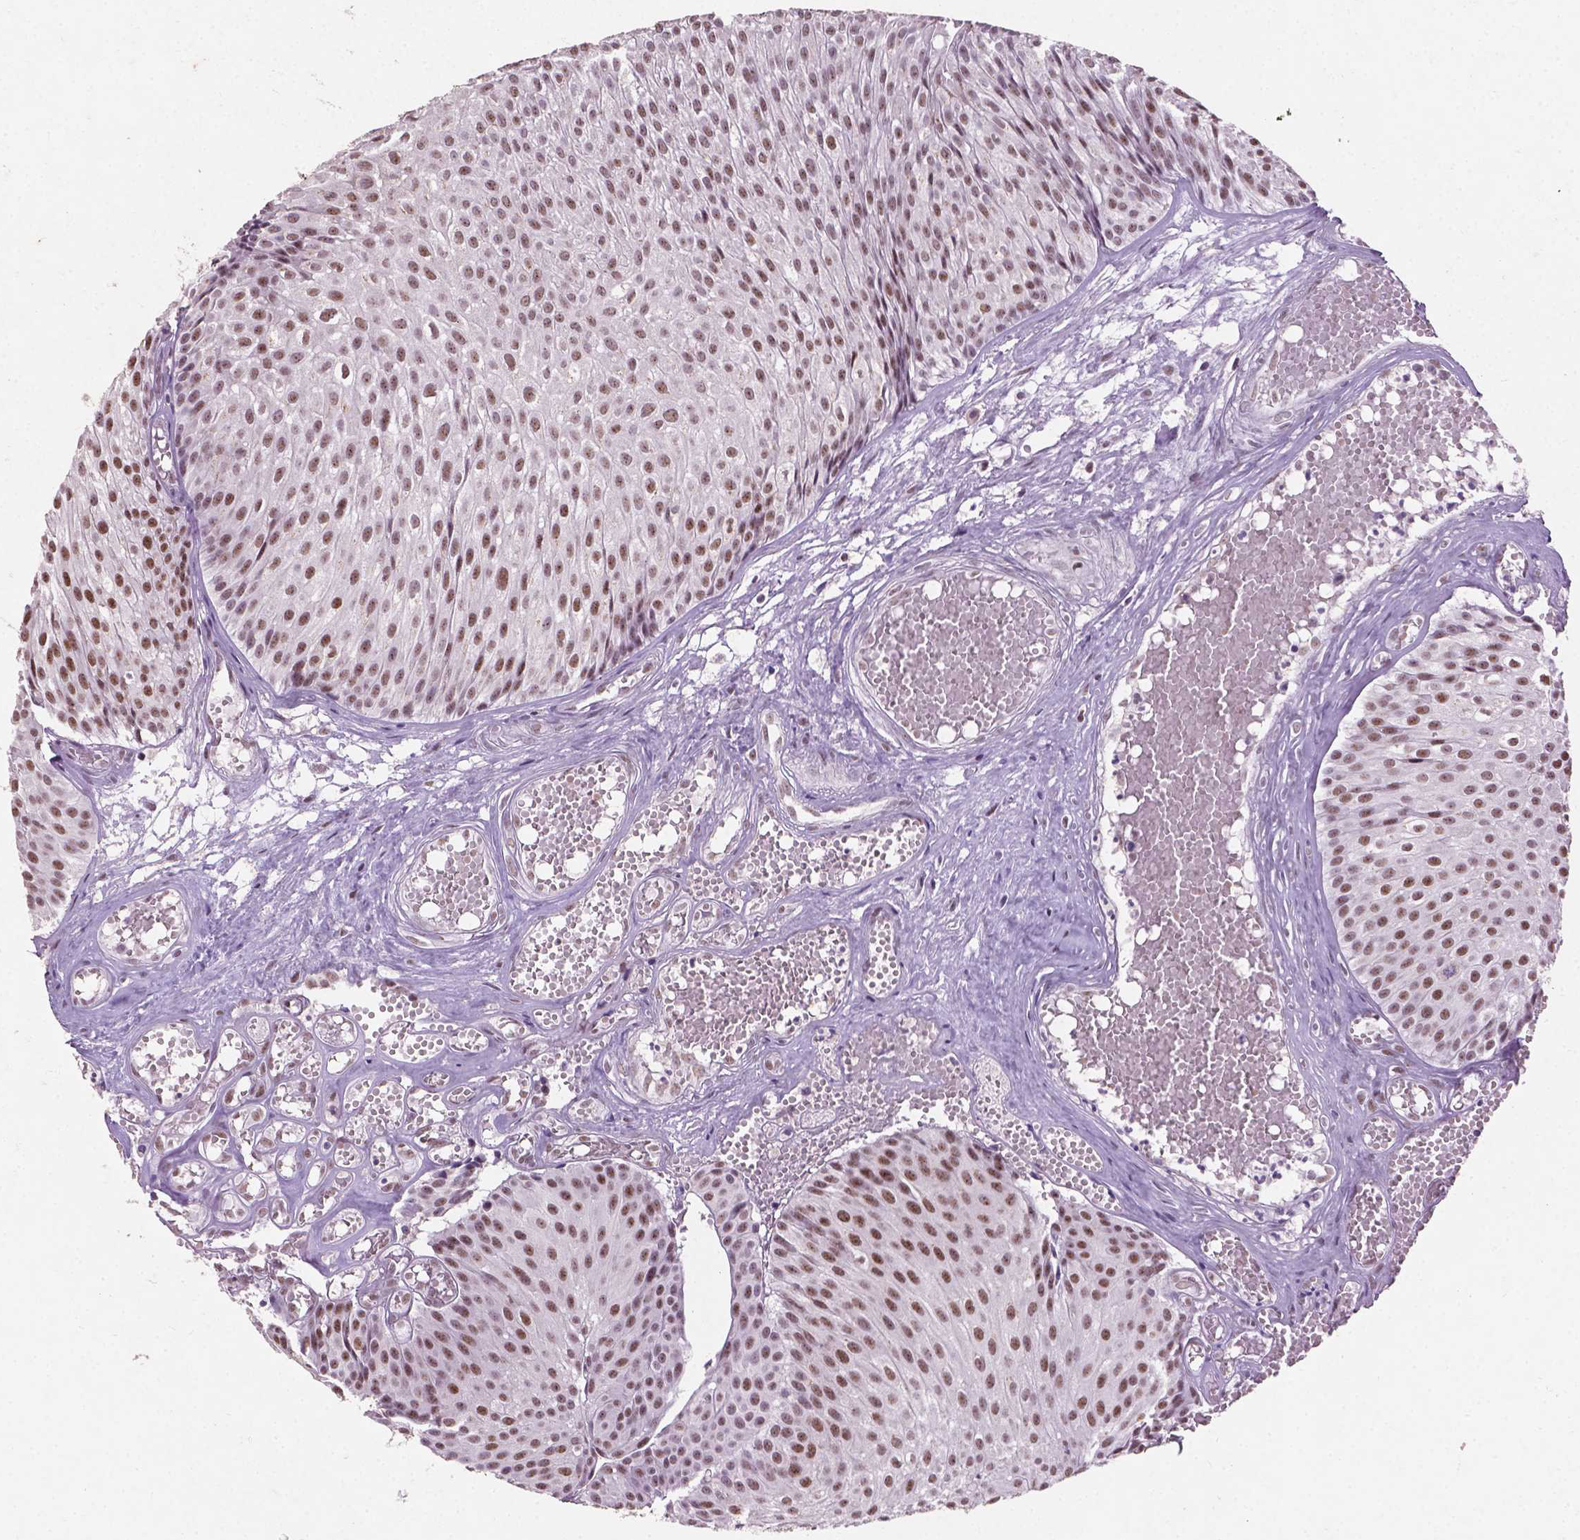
{"staining": {"intensity": "moderate", "quantity": ">75%", "location": "nuclear"}, "tissue": "urothelial cancer", "cell_type": "Tumor cells", "image_type": "cancer", "snomed": [{"axis": "morphology", "description": "Urothelial carcinoma, Low grade"}, {"axis": "topography", "description": "Urinary bladder"}], "caption": "Immunohistochemical staining of low-grade urothelial carcinoma exhibits moderate nuclear protein positivity in about >75% of tumor cells.", "gene": "COIL", "patient": {"sex": "male", "age": 63}}